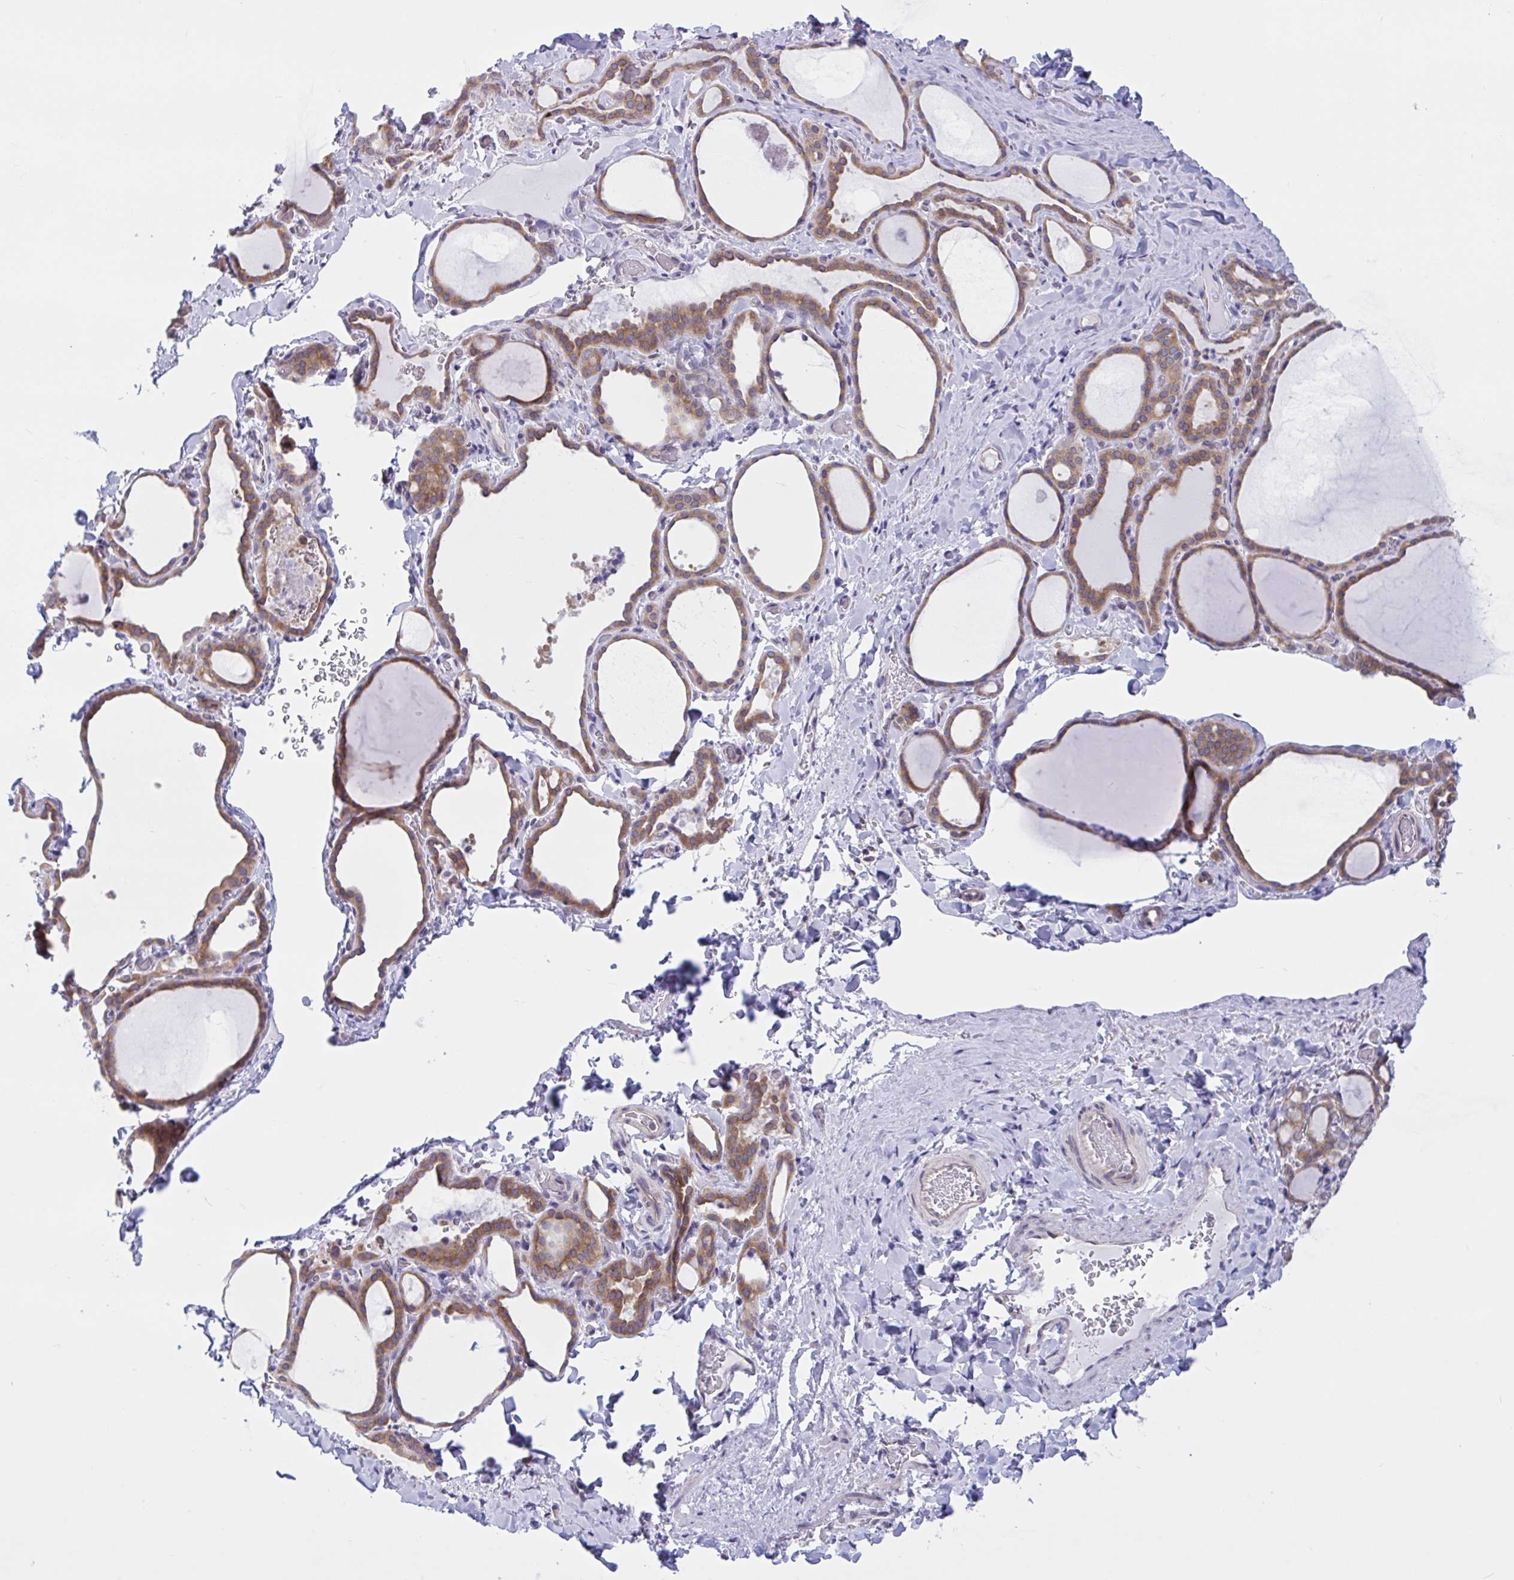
{"staining": {"intensity": "moderate", "quantity": ">75%", "location": "cytoplasmic/membranous"}, "tissue": "thyroid gland", "cell_type": "Glandular cells", "image_type": "normal", "snomed": [{"axis": "morphology", "description": "Normal tissue, NOS"}, {"axis": "topography", "description": "Thyroid gland"}], "caption": "A photomicrograph showing moderate cytoplasmic/membranous expression in about >75% of glandular cells in normal thyroid gland, as visualized by brown immunohistochemical staining.", "gene": "CAMLG", "patient": {"sex": "female", "age": 22}}